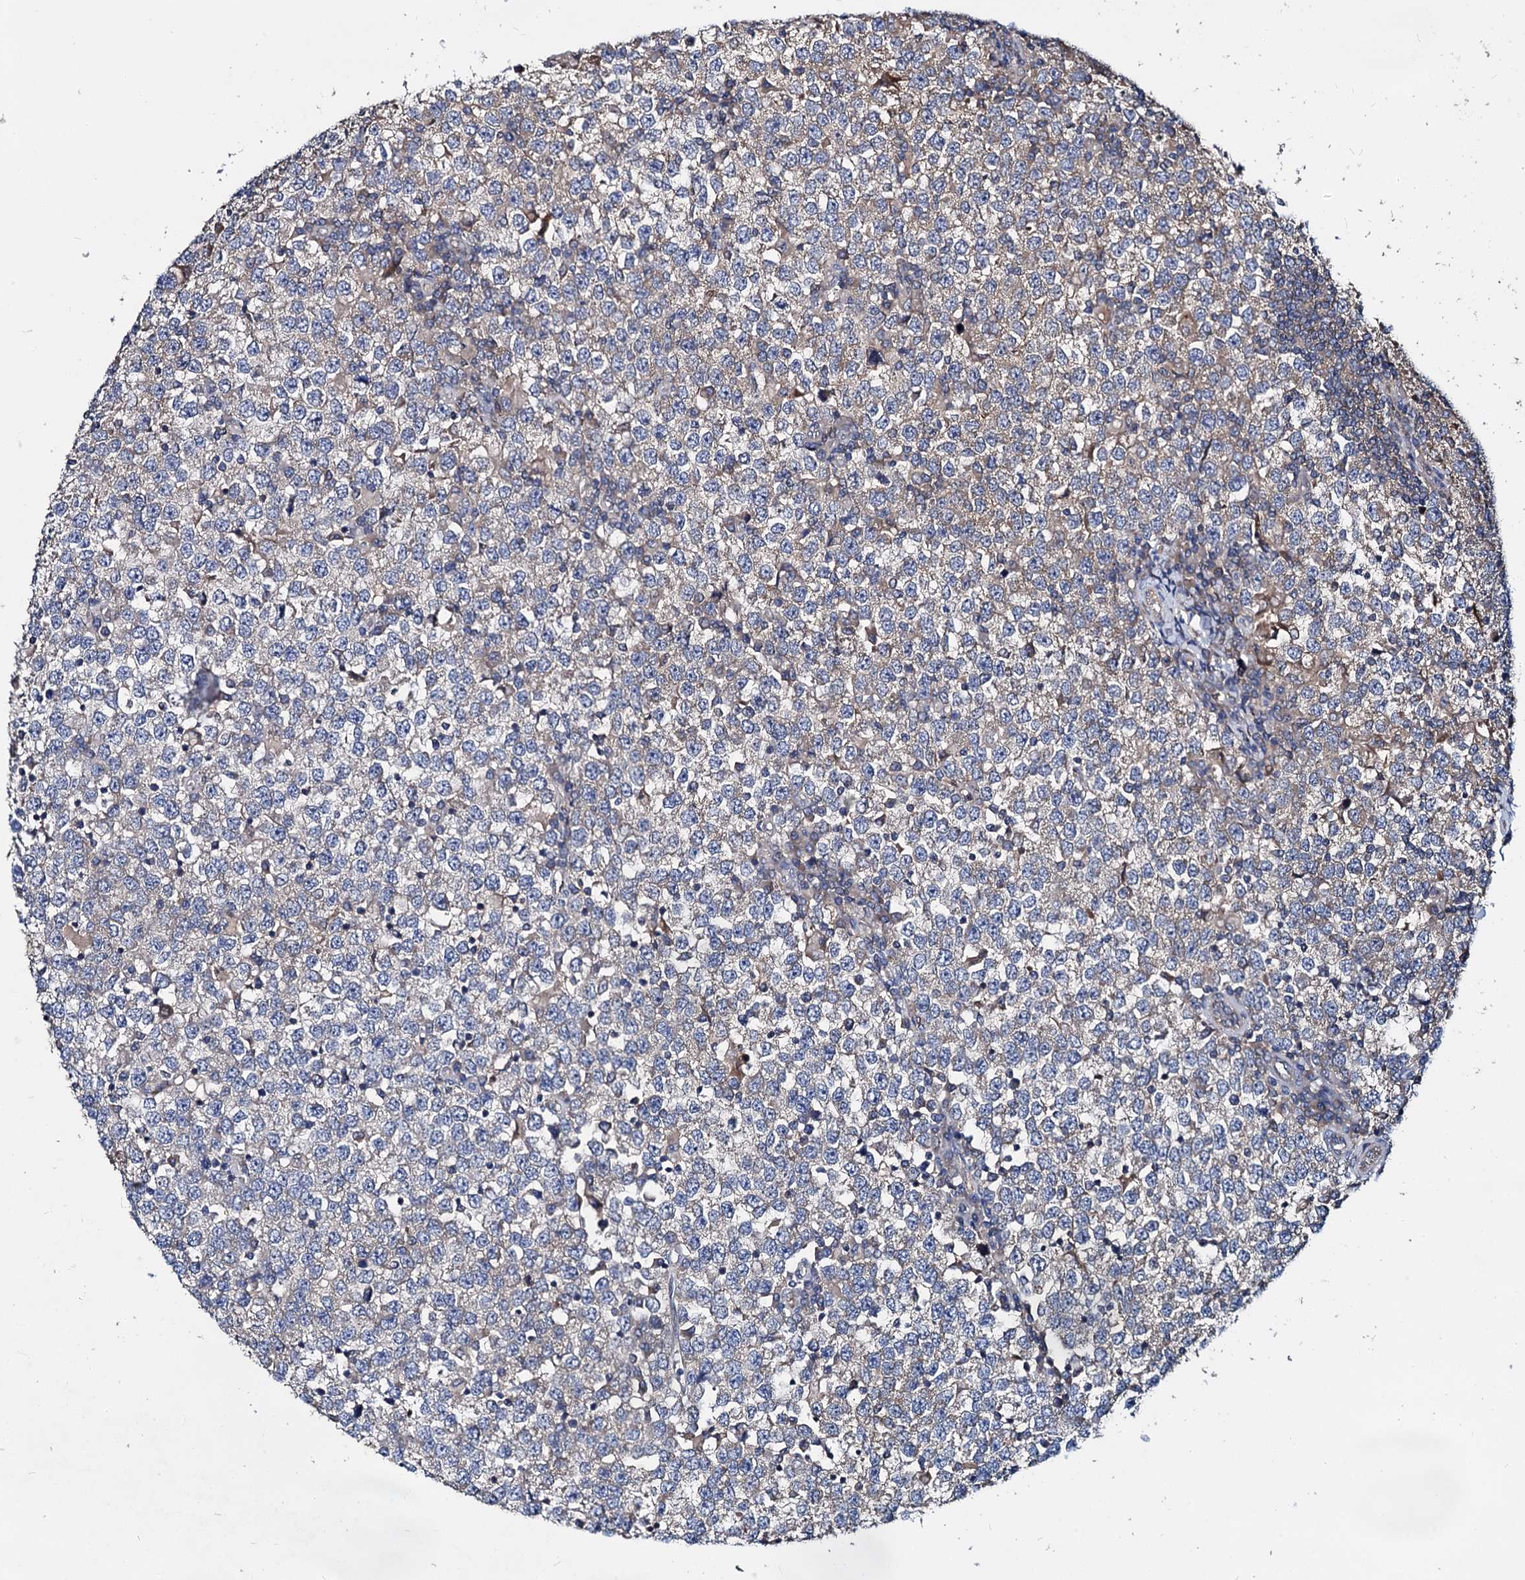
{"staining": {"intensity": "negative", "quantity": "none", "location": "none"}, "tissue": "testis cancer", "cell_type": "Tumor cells", "image_type": "cancer", "snomed": [{"axis": "morphology", "description": "Seminoma, NOS"}, {"axis": "topography", "description": "Testis"}], "caption": "A histopathology image of human seminoma (testis) is negative for staining in tumor cells.", "gene": "CEP192", "patient": {"sex": "male", "age": 65}}